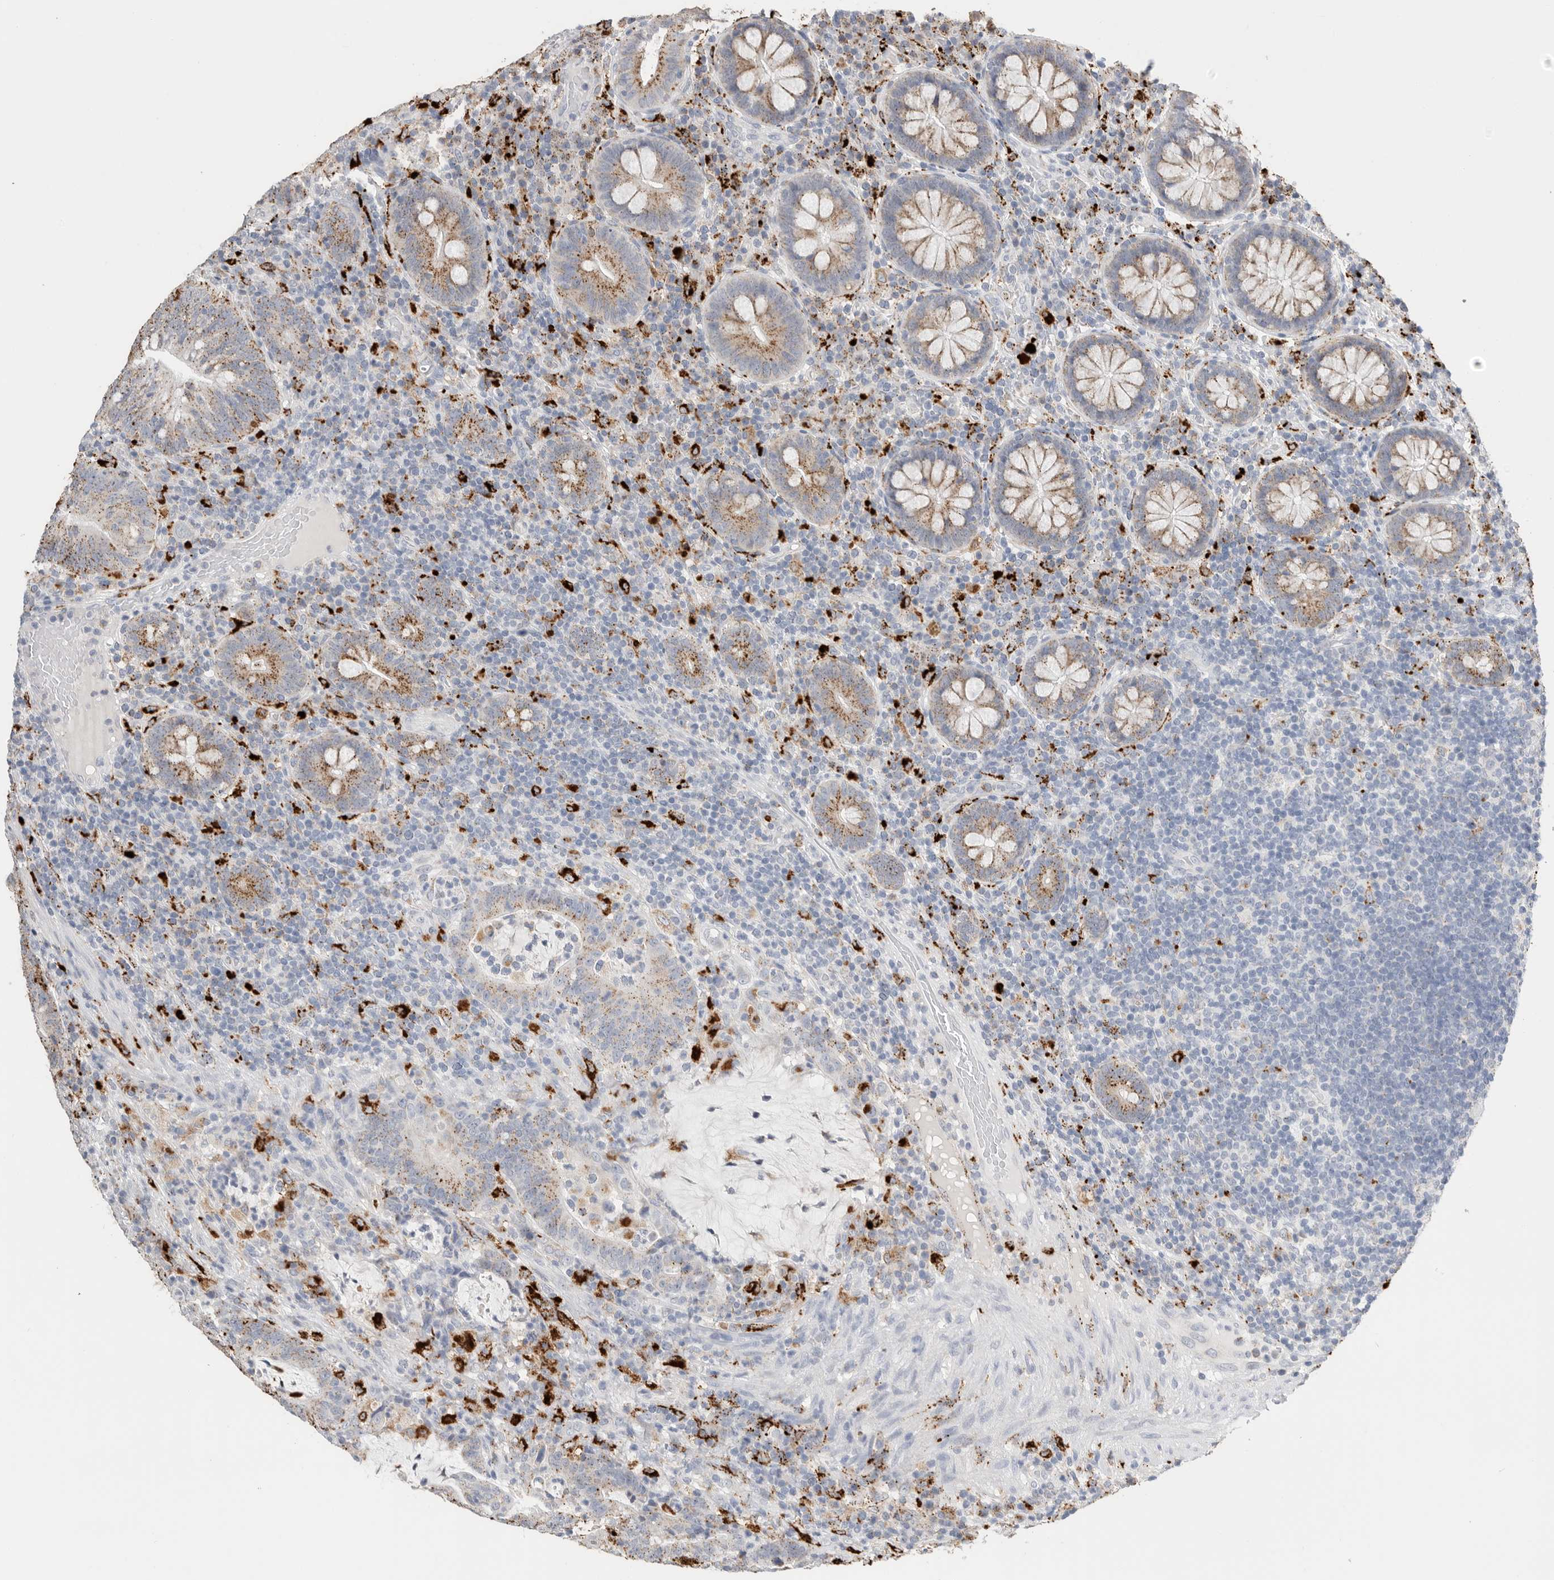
{"staining": {"intensity": "moderate", "quantity": "25%-75%", "location": "cytoplasmic/membranous"}, "tissue": "colorectal cancer", "cell_type": "Tumor cells", "image_type": "cancer", "snomed": [{"axis": "morphology", "description": "Adenocarcinoma, NOS"}, {"axis": "topography", "description": "Colon"}], "caption": "Protein analysis of colorectal adenocarcinoma tissue displays moderate cytoplasmic/membranous positivity in about 25%-75% of tumor cells.", "gene": "GGH", "patient": {"sex": "female", "age": 66}}